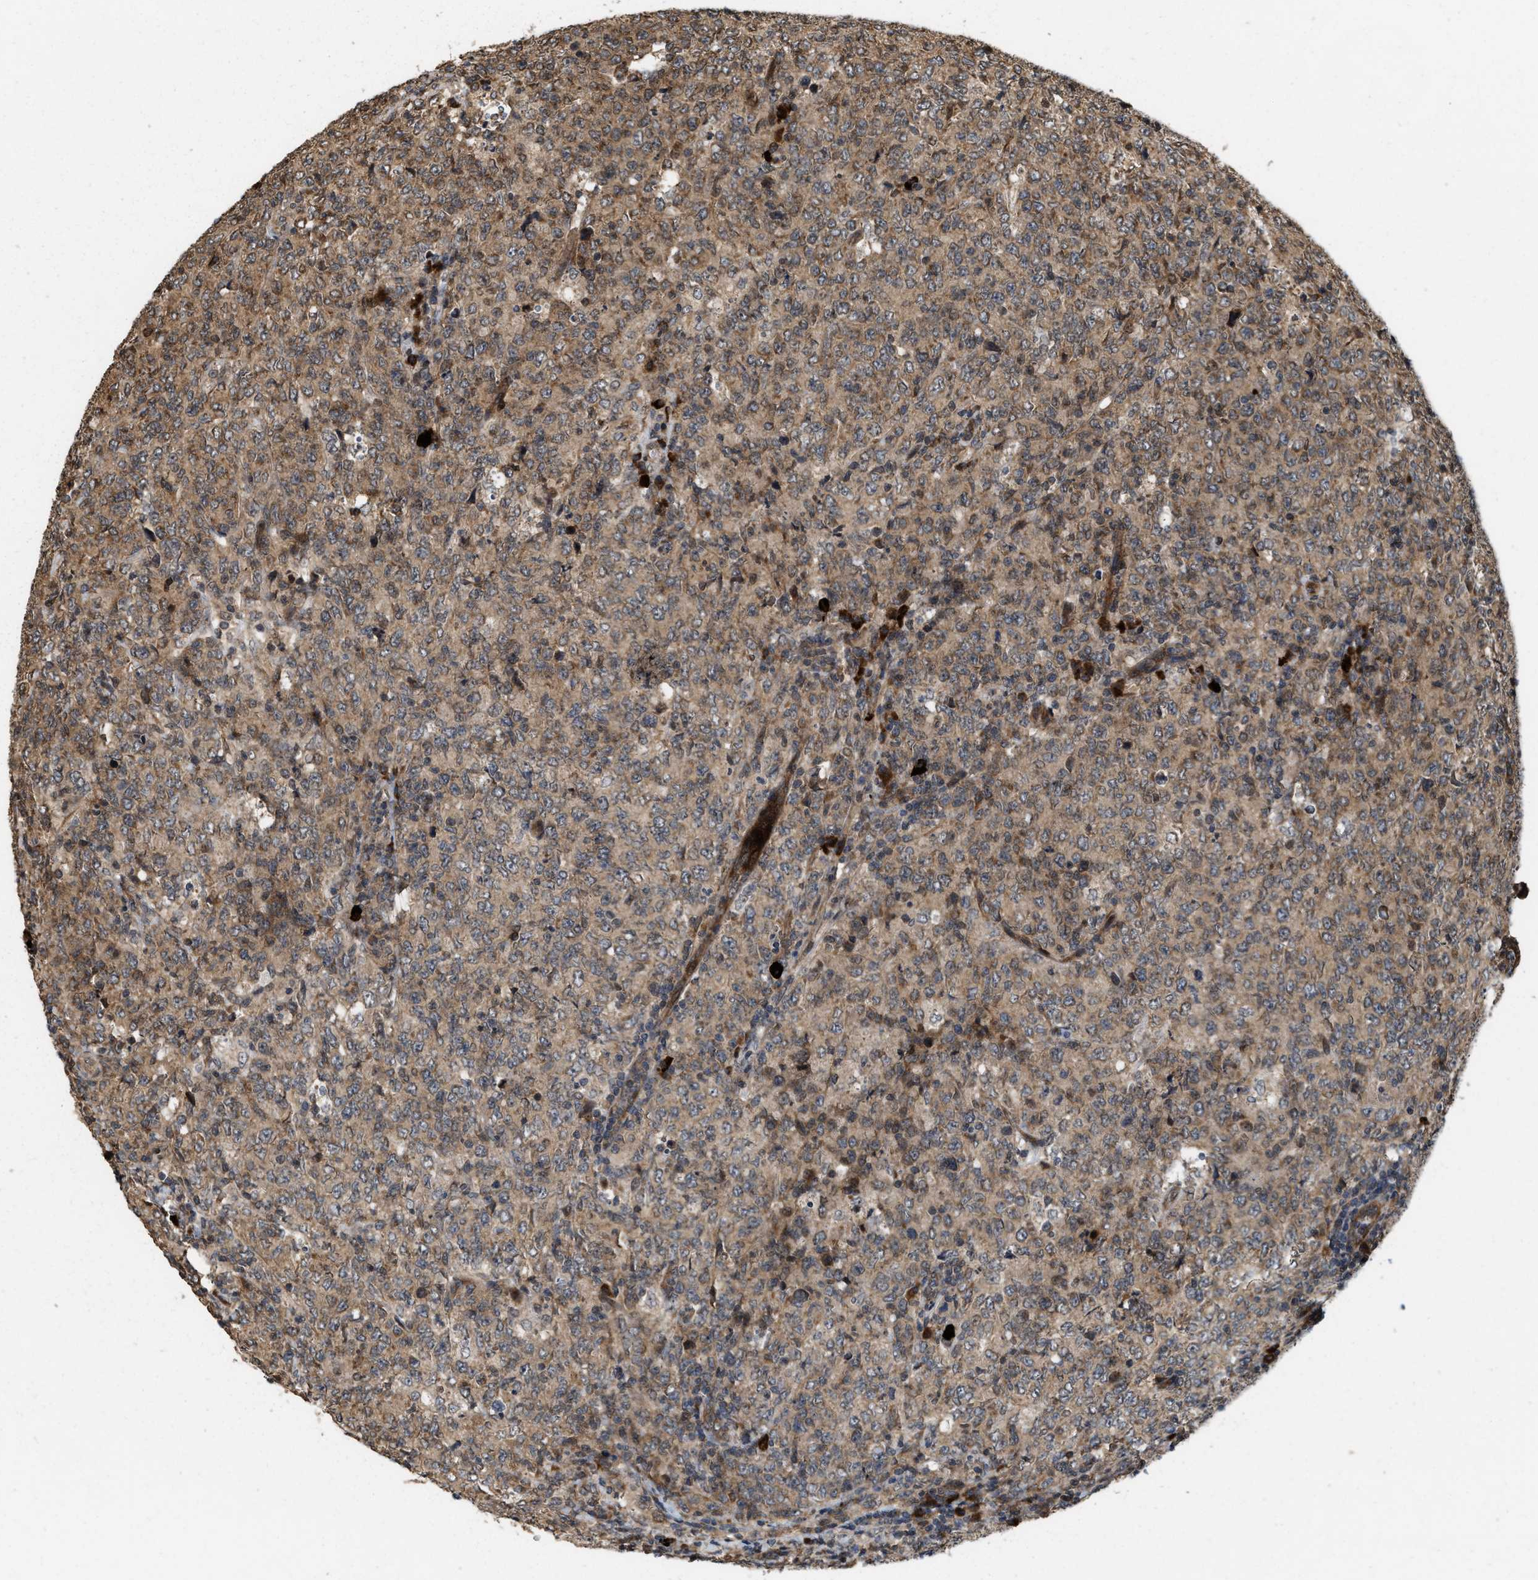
{"staining": {"intensity": "weak", "quantity": ">75%", "location": "cytoplasmic/membranous,nuclear"}, "tissue": "lymphoma", "cell_type": "Tumor cells", "image_type": "cancer", "snomed": [{"axis": "morphology", "description": "Malignant lymphoma, non-Hodgkin's type, High grade"}, {"axis": "topography", "description": "Tonsil"}], "caption": "Protein expression analysis of human malignant lymphoma, non-Hodgkin's type (high-grade) reveals weak cytoplasmic/membranous and nuclear expression in about >75% of tumor cells.", "gene": "ELP2", "patient": {"sex": "female", "age": 36}}